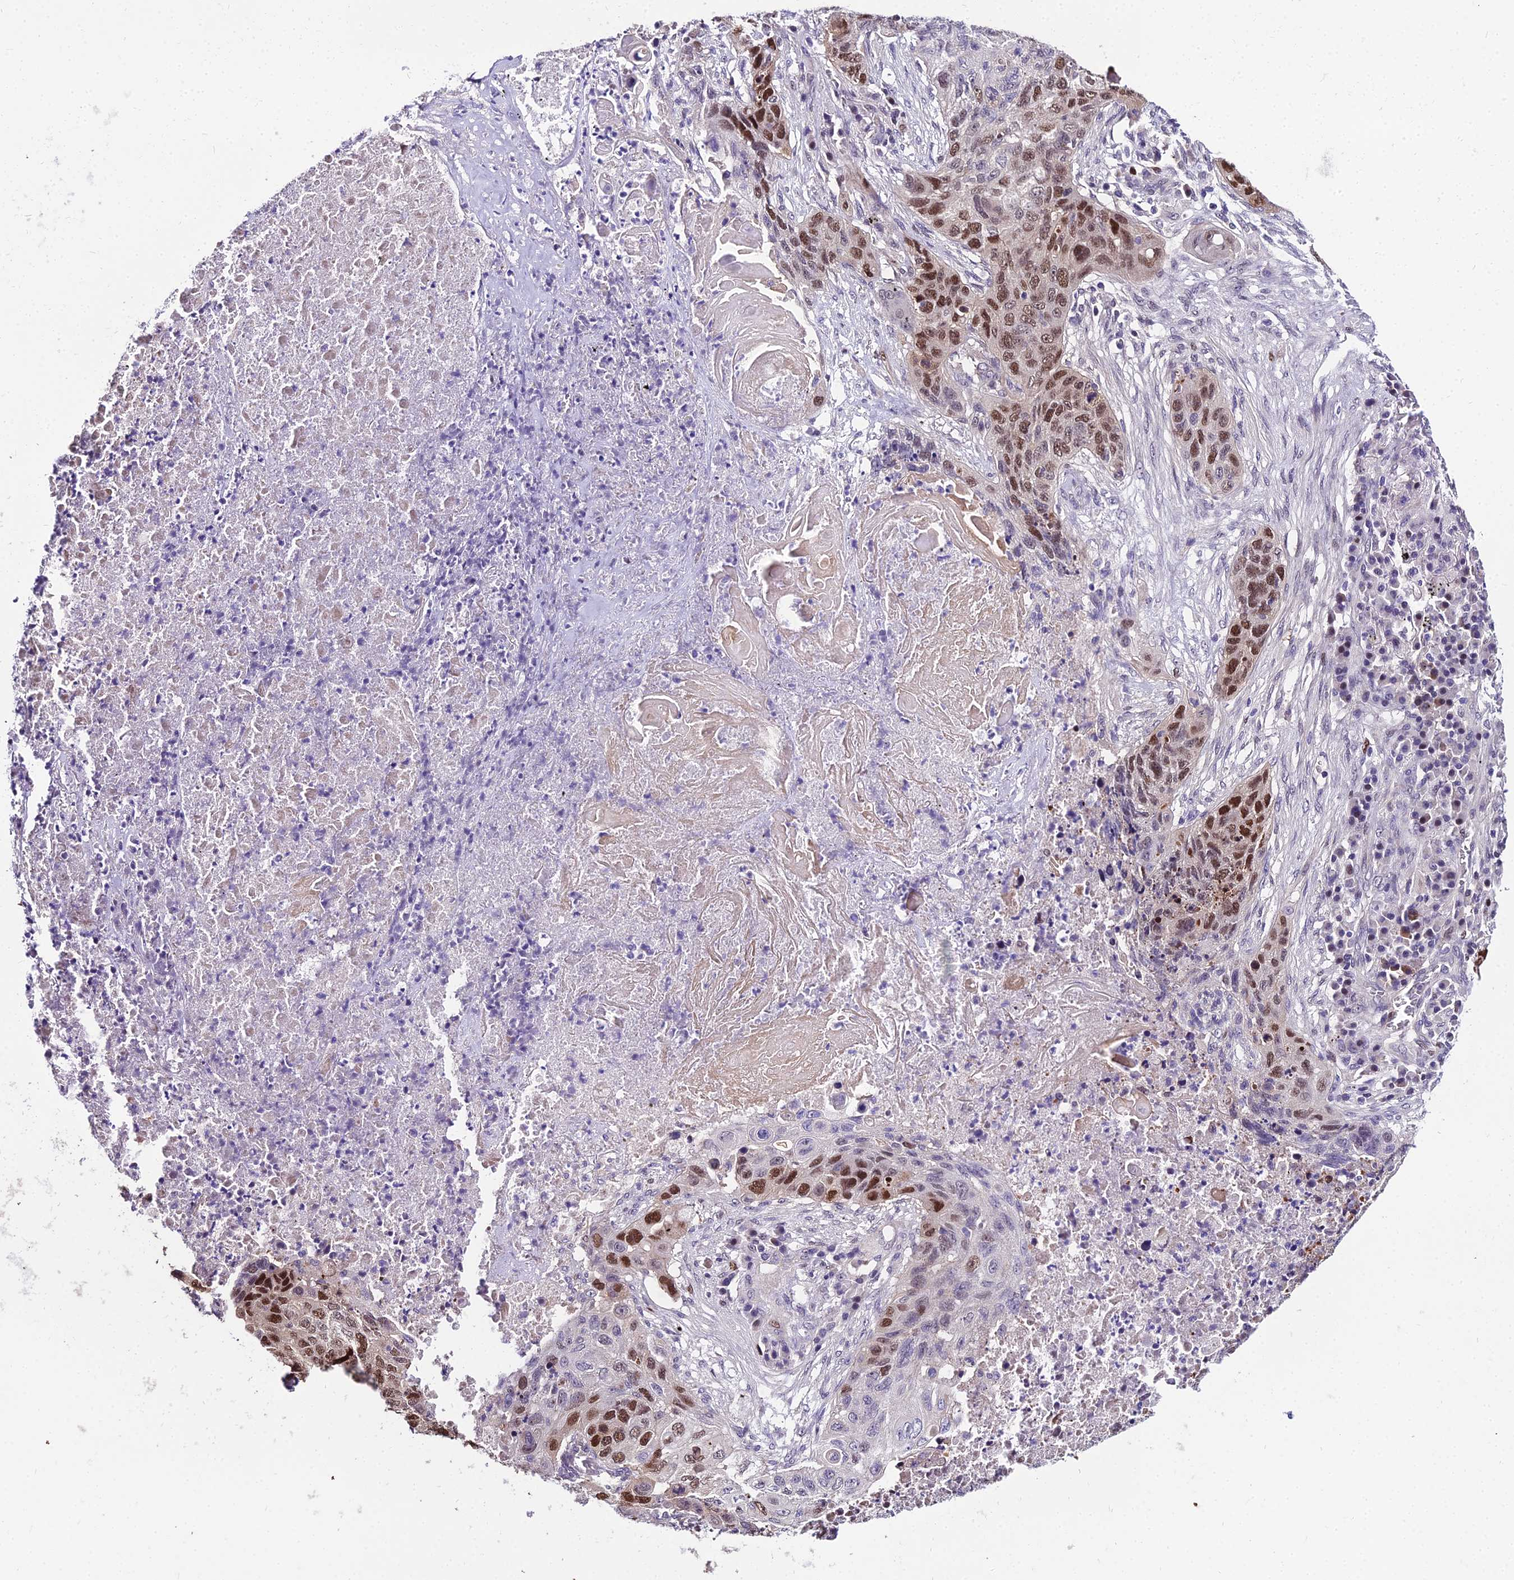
{"staining": {"intensity": "moderate", "quantity": ">75%", "location": "nuclear"}, "tissue": "lung cancer", "cell_type": "Tumor cells", "image_type": "cancer", "snomed": [{"axis": "morphology", "description": "Squamous cell carcinoma, NOS"}, {"axis": "topography", "description": "Lung"}], "caption": "Human lung squamous cell carcinoma stained with a protein marker reveals moderate staining in tumor cells.", "gene": "TRIML2", "patient": {"sex": "female", "age": 63}}